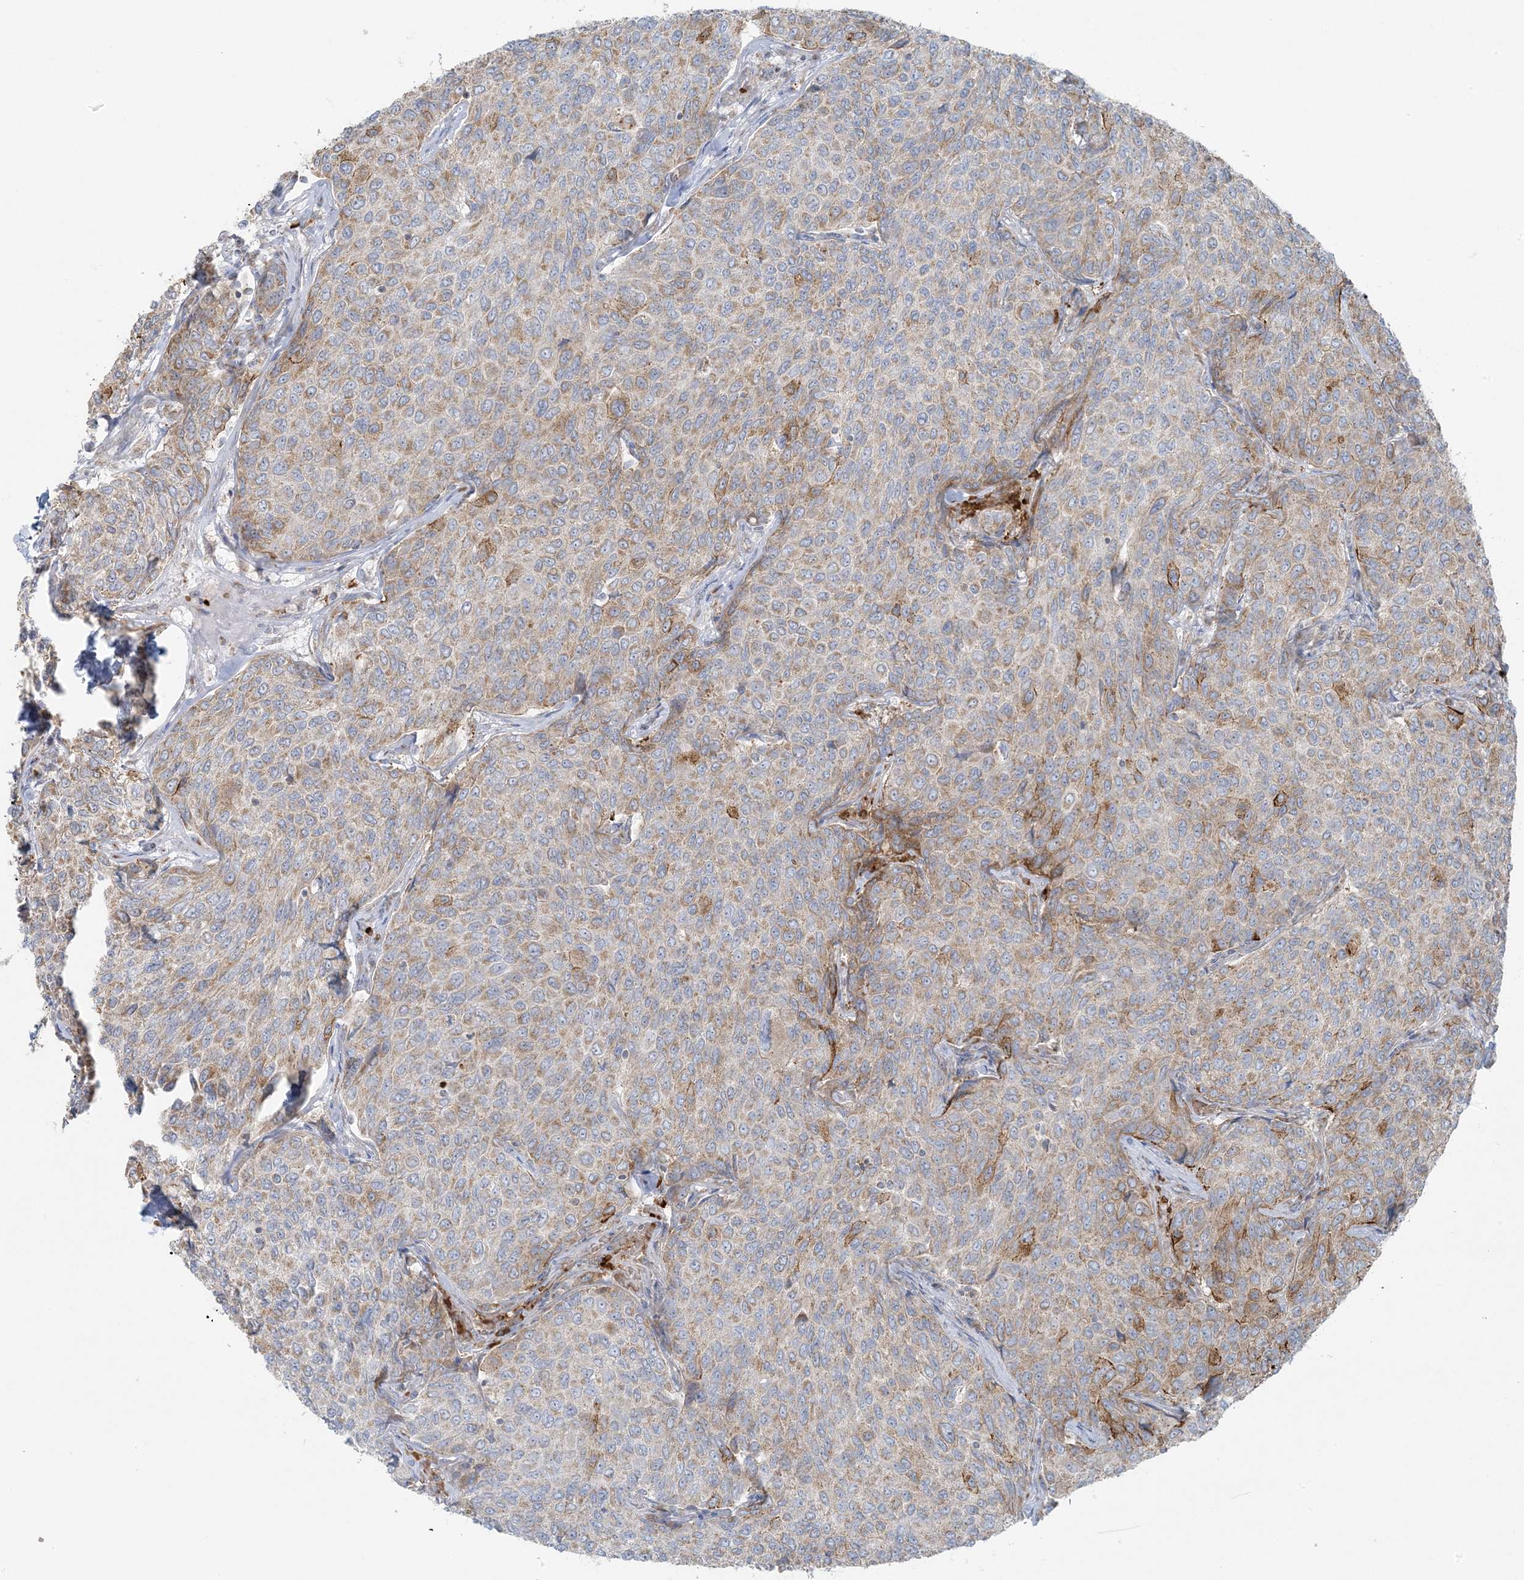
{"staining": {"intensity": "moderate", "quantity": "25%-75%", "location": "cytoplasmic/membranous"}, "tissue": "breast cancer", "cell_type": "Tumor cells", "image_type": "cancer", "snomed": [{"axis": "morphology", "description": "Duct carcinoma"}, {"axis": "topography", "description": "Breast"}], "caption": "Protein staining reveals moderate cytoplasmic/membranous positivity in about 25%-75% of tumor cells in breast cancer.", "gene": "PIK3R4", "patient": {"sex": "female", "age": 55}}